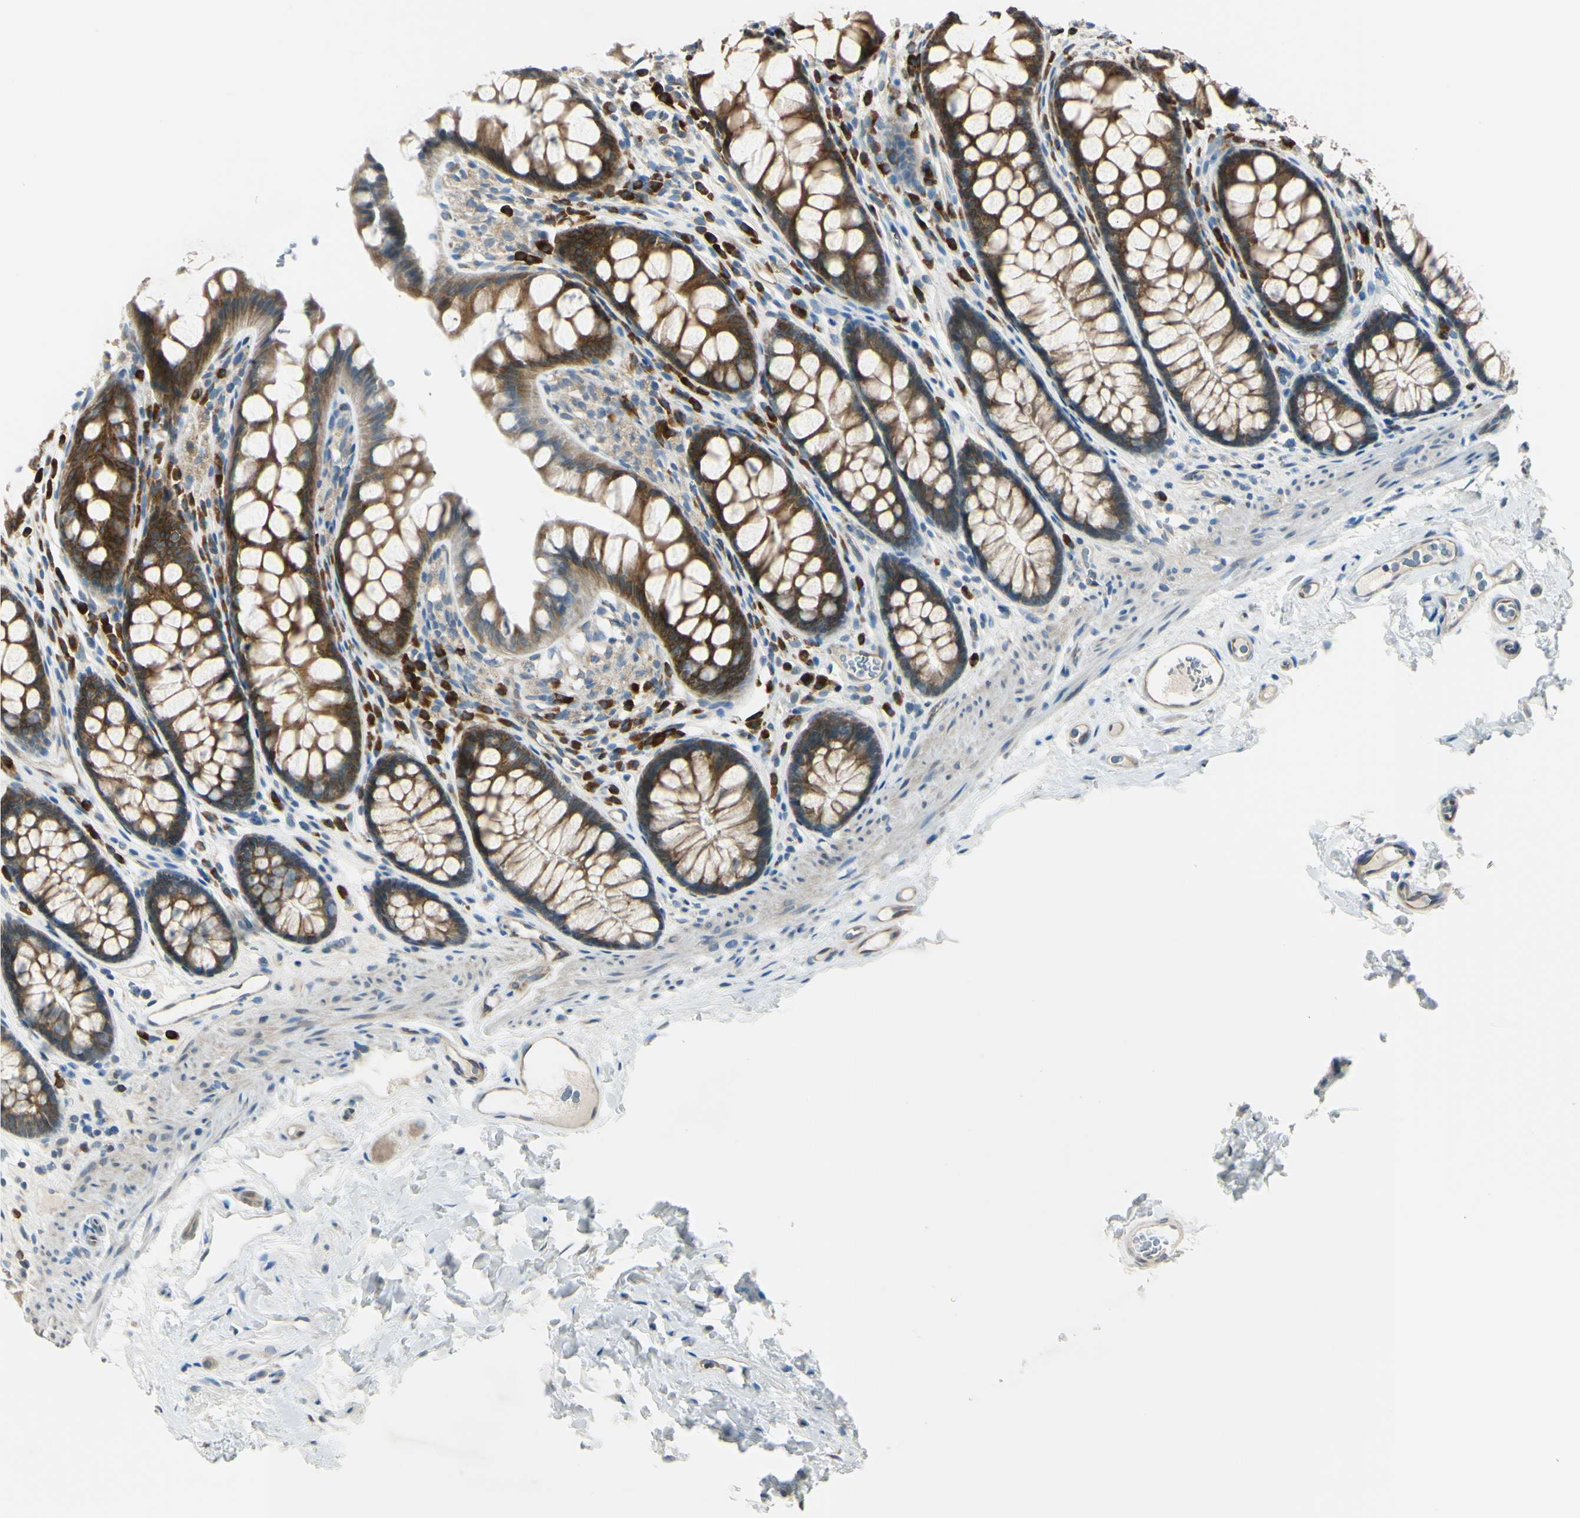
{"staining": {"intensity": "weak", "quantity": ">75%", "location": "cytoplasmic/membranous"}, "tissue": "colon", "cell_type": "Endothelial cells", "image_type": "normal", "snomed": [{"axis": "morphology", "description": "Normal tissue, NOS"}, {"axis": "topography", "description": "Colon"}], "caption": "Endothelial cells display low levels of weak cytoplasmic/membranous staining in about >75% of cells in unremarkable colon.", "gene": "SELENOS", "patient": {"sex": "female", "age": 55}}